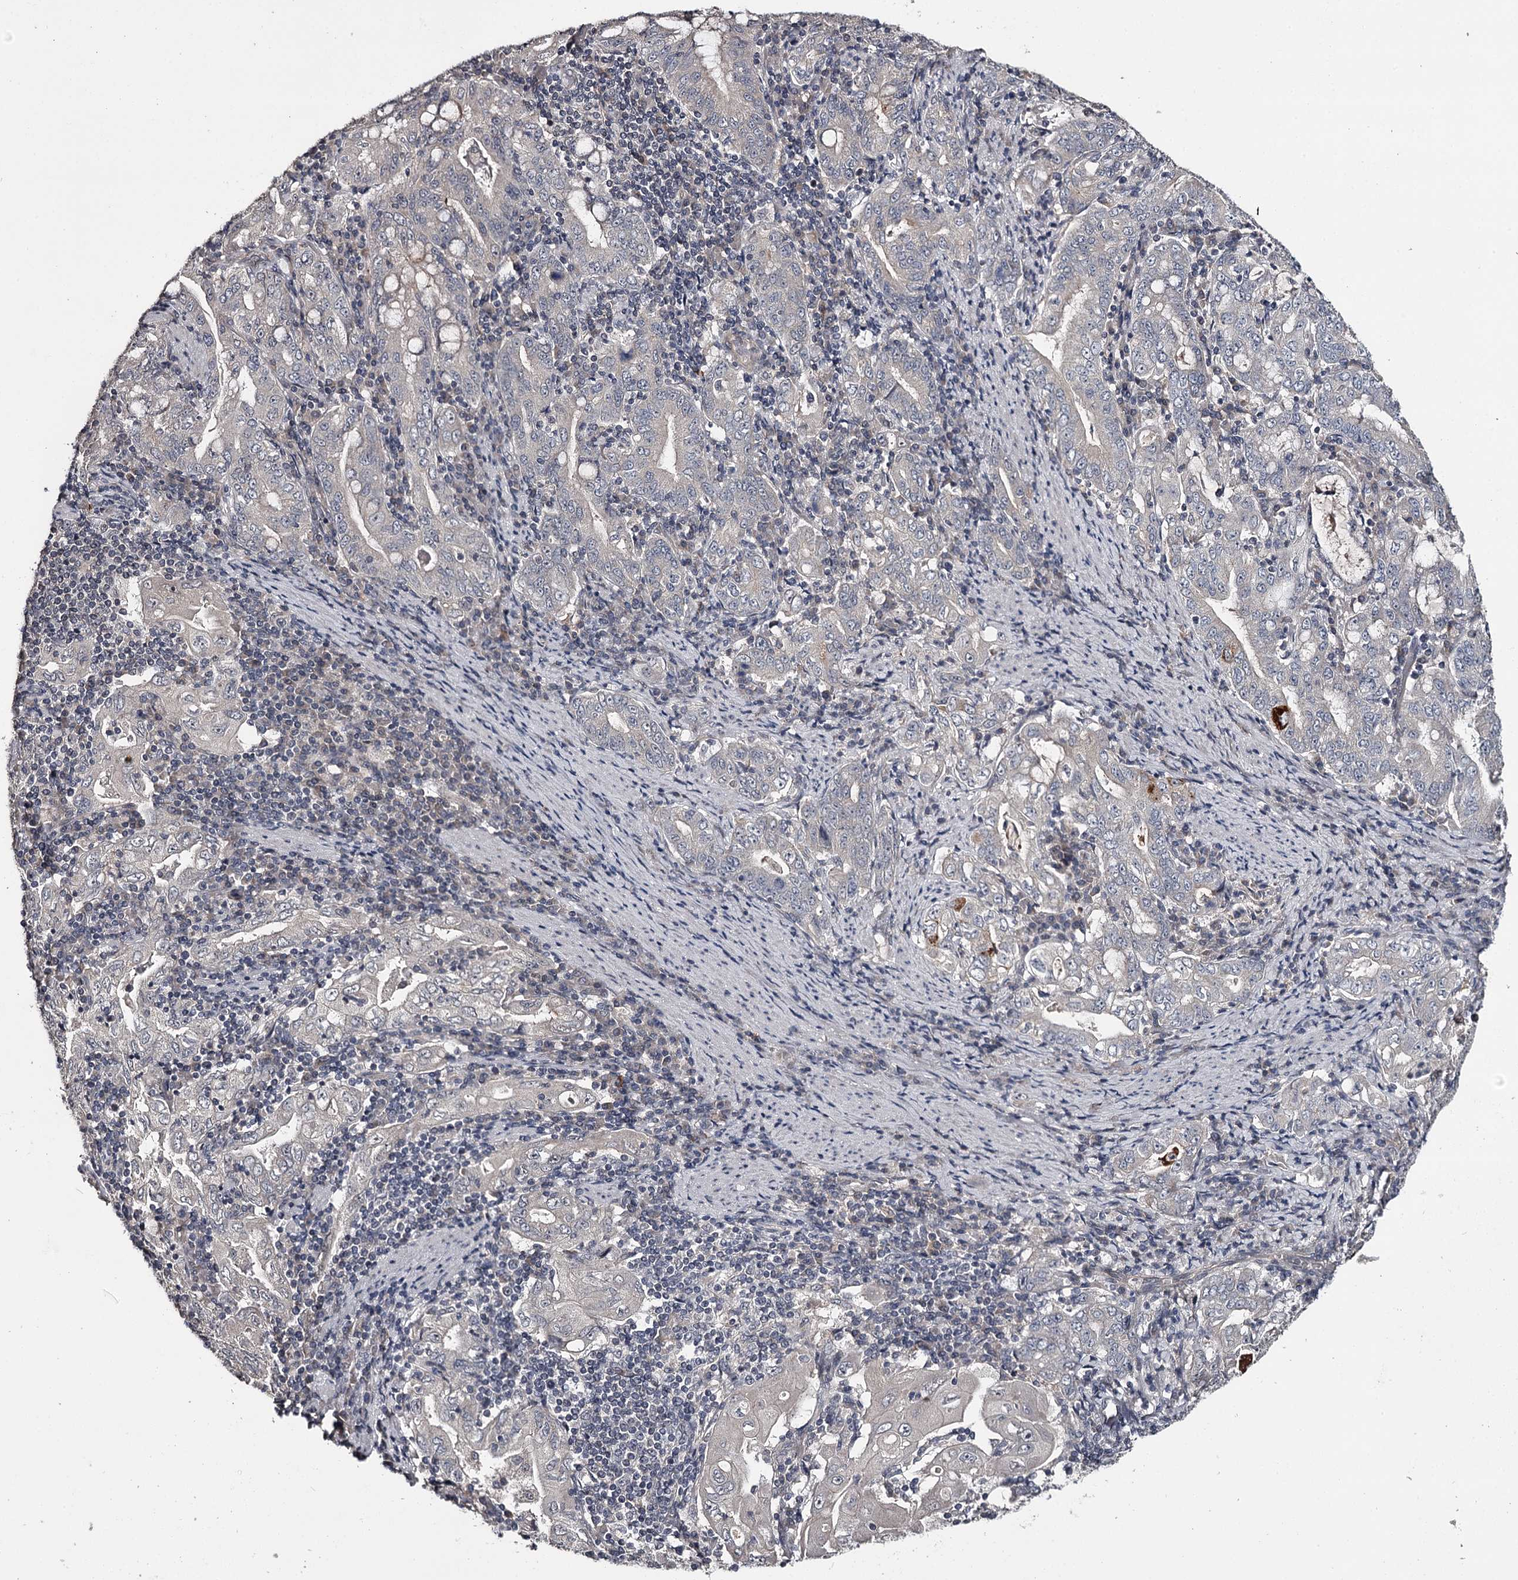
{"staining": {"intensity": "negative", "quantity": "none", "location": "none"}, "tissue": "stomach cancer", "cell_type": "Tumor cells", "image_type": "cancer", "snomed": [{"axis": "morphology", "description": "Normal tissue, NOS"}, {"axis": "morphology", "description": "Adenocarcinoma, NOS"}, {"axis": "topography", "description": "Esophagus"}, {"axis": "topography", "description": "Stomach, upper"}, {"axis": "topography", "description": "Peripheral nerve tissue"}], "caption": "The image displays no significant staining in tumor cells of stomach adenocarcinoma.", "gene": "CWF19L2", "patient": {"sex": "male", "age": 62}}